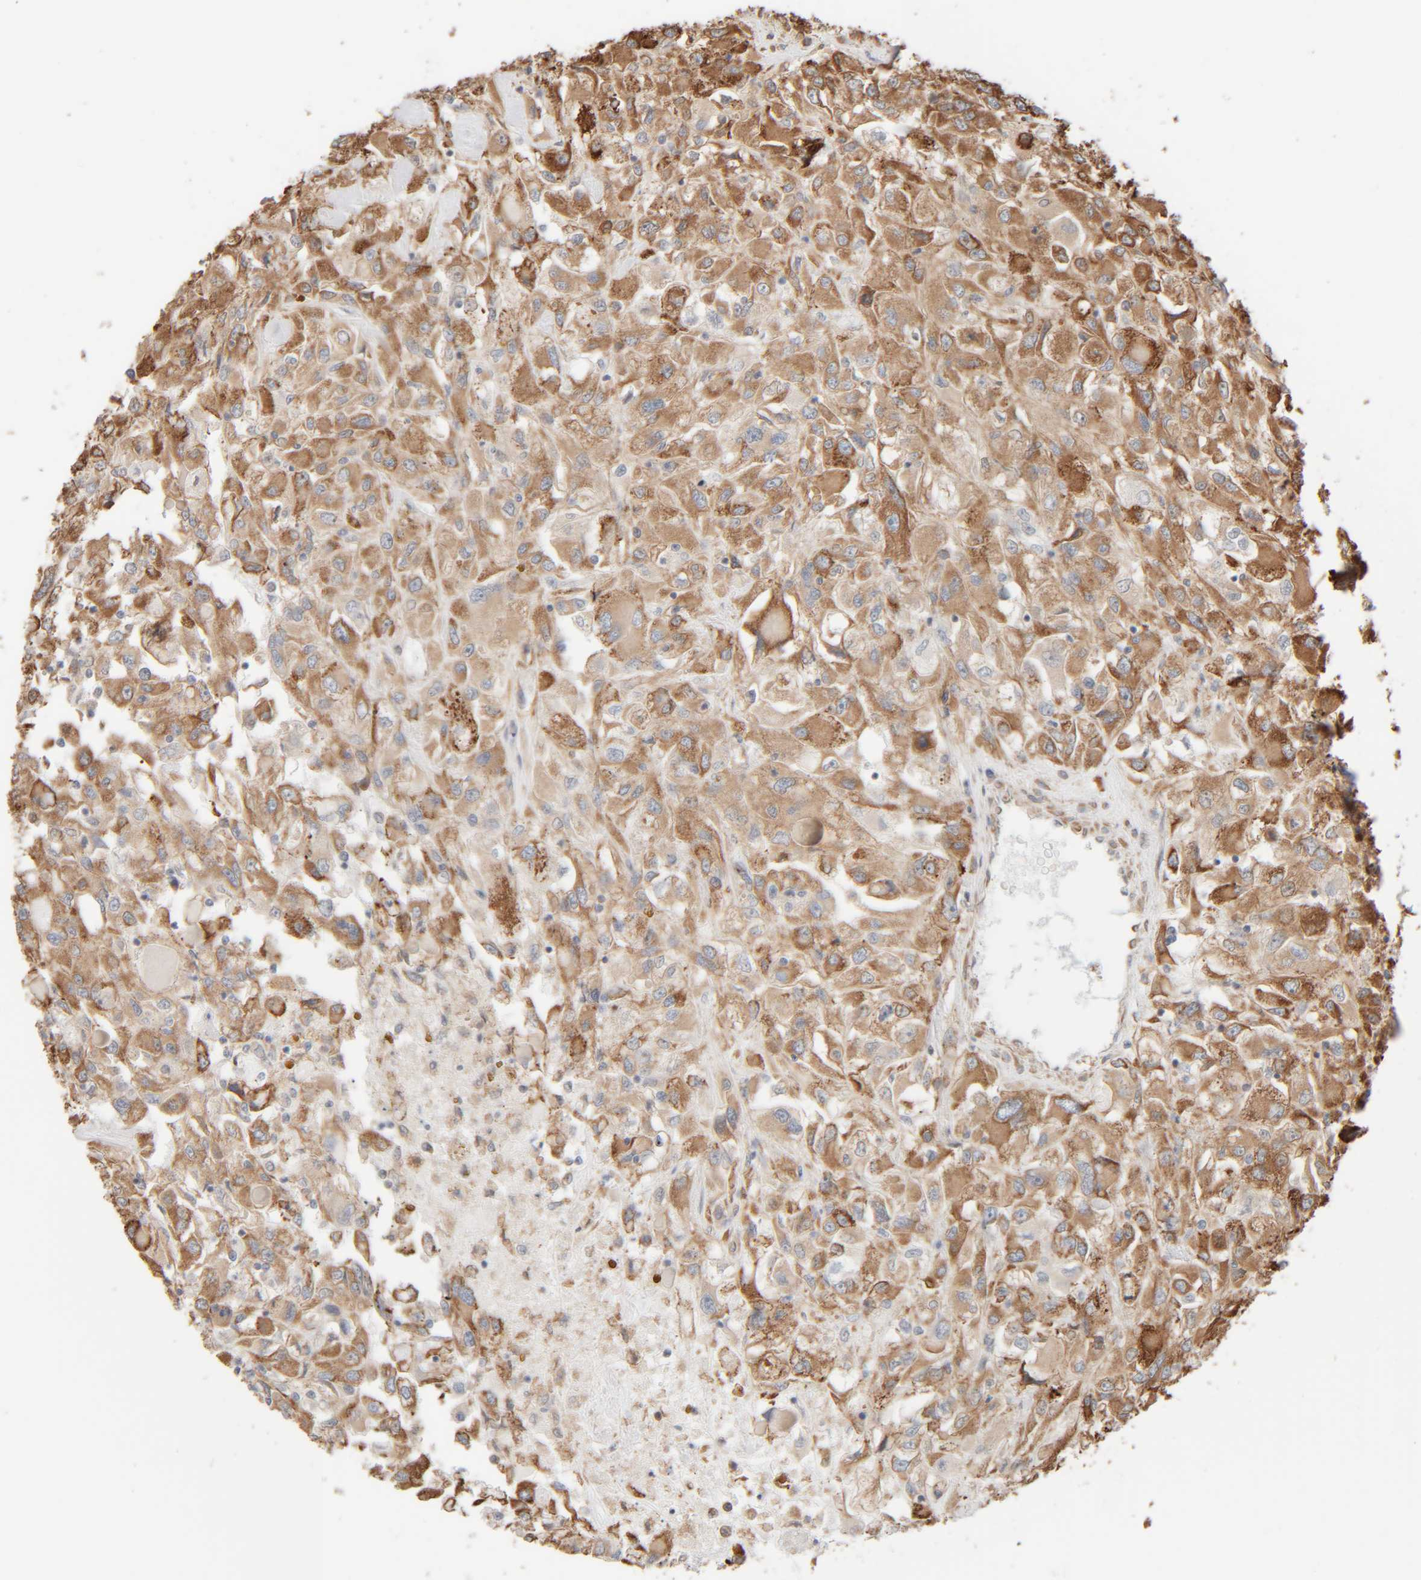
{"staining": {"intensity": "moderate", "quantity": ">75%", "location": "cytoplasmic/membranous"}, "tissue": "renal cancer", "cell_type": "Tumor cells", "image_type": "cancer", "snomed": [{"axis": "morphology", "description": "Adenocarcinoma, NOS"}, {"axis": "topography", "description": "Kidney"}], "caption": "Brown immunohistochemical staining in human renal cancer reveals moderate cytoplasmic/membranous staining in approximately >75% of tumor cells. (DAB = brown stain, brightfield microscopy at high magnification).", "gene": "INTS1", "patient": {"sex": "female", "age": 52}}